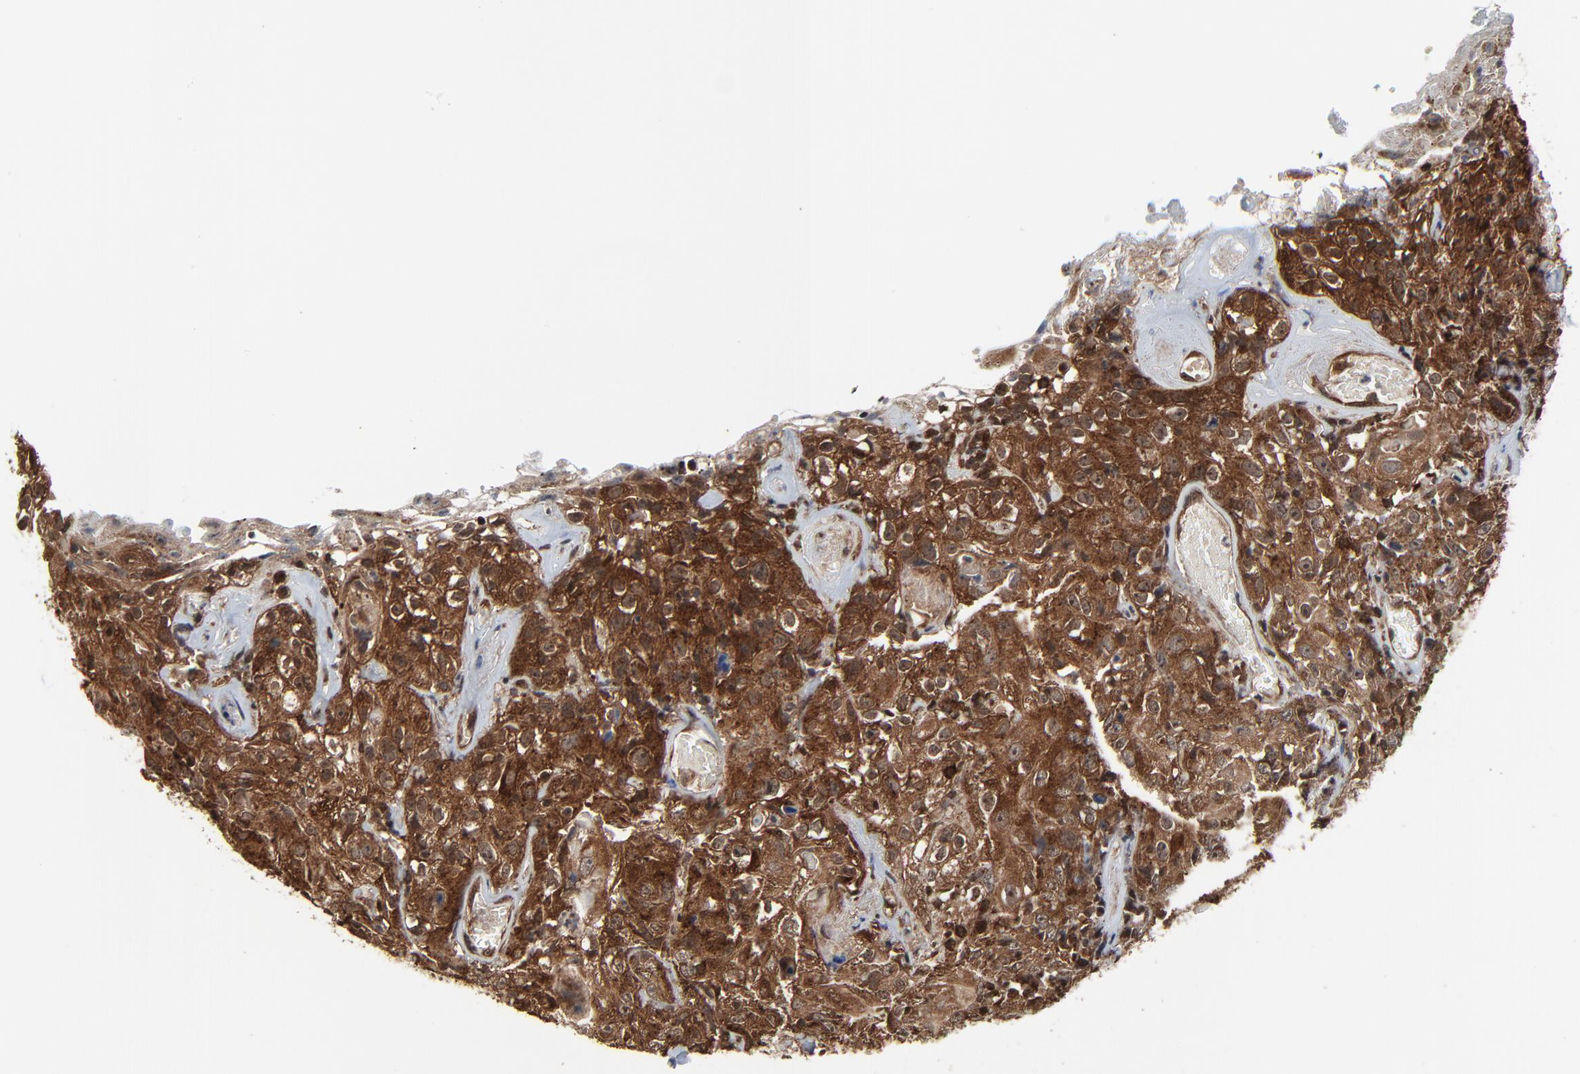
{"staining": {"intensity": "strong", "quantity": ">75%", "location": "cytoplasmic/membranous,nuclear"}, "tissue": "skin cancer", "cell_type": "Tumor cells", "image_type": "cancer", "snomed": [{"axis": "morphology", "description": "Squamous cell carcinoma, NOS"}, {"axis": "topography", "description": "Skin"}], "caption": "Immunohistochemistry (IHC) histopathology image of neoplastic tissue: human skin cancer stained using immunohistochemistry exhibits high levels of strong protein expression localized specifically in the cytoplasmic/membranous and nuclear of tumor cells, appearing as a cytoplasmic/membranous and nuclear brown color.", "gene": "RHOJ", "patient": {"sex": "male", "age": 65}}